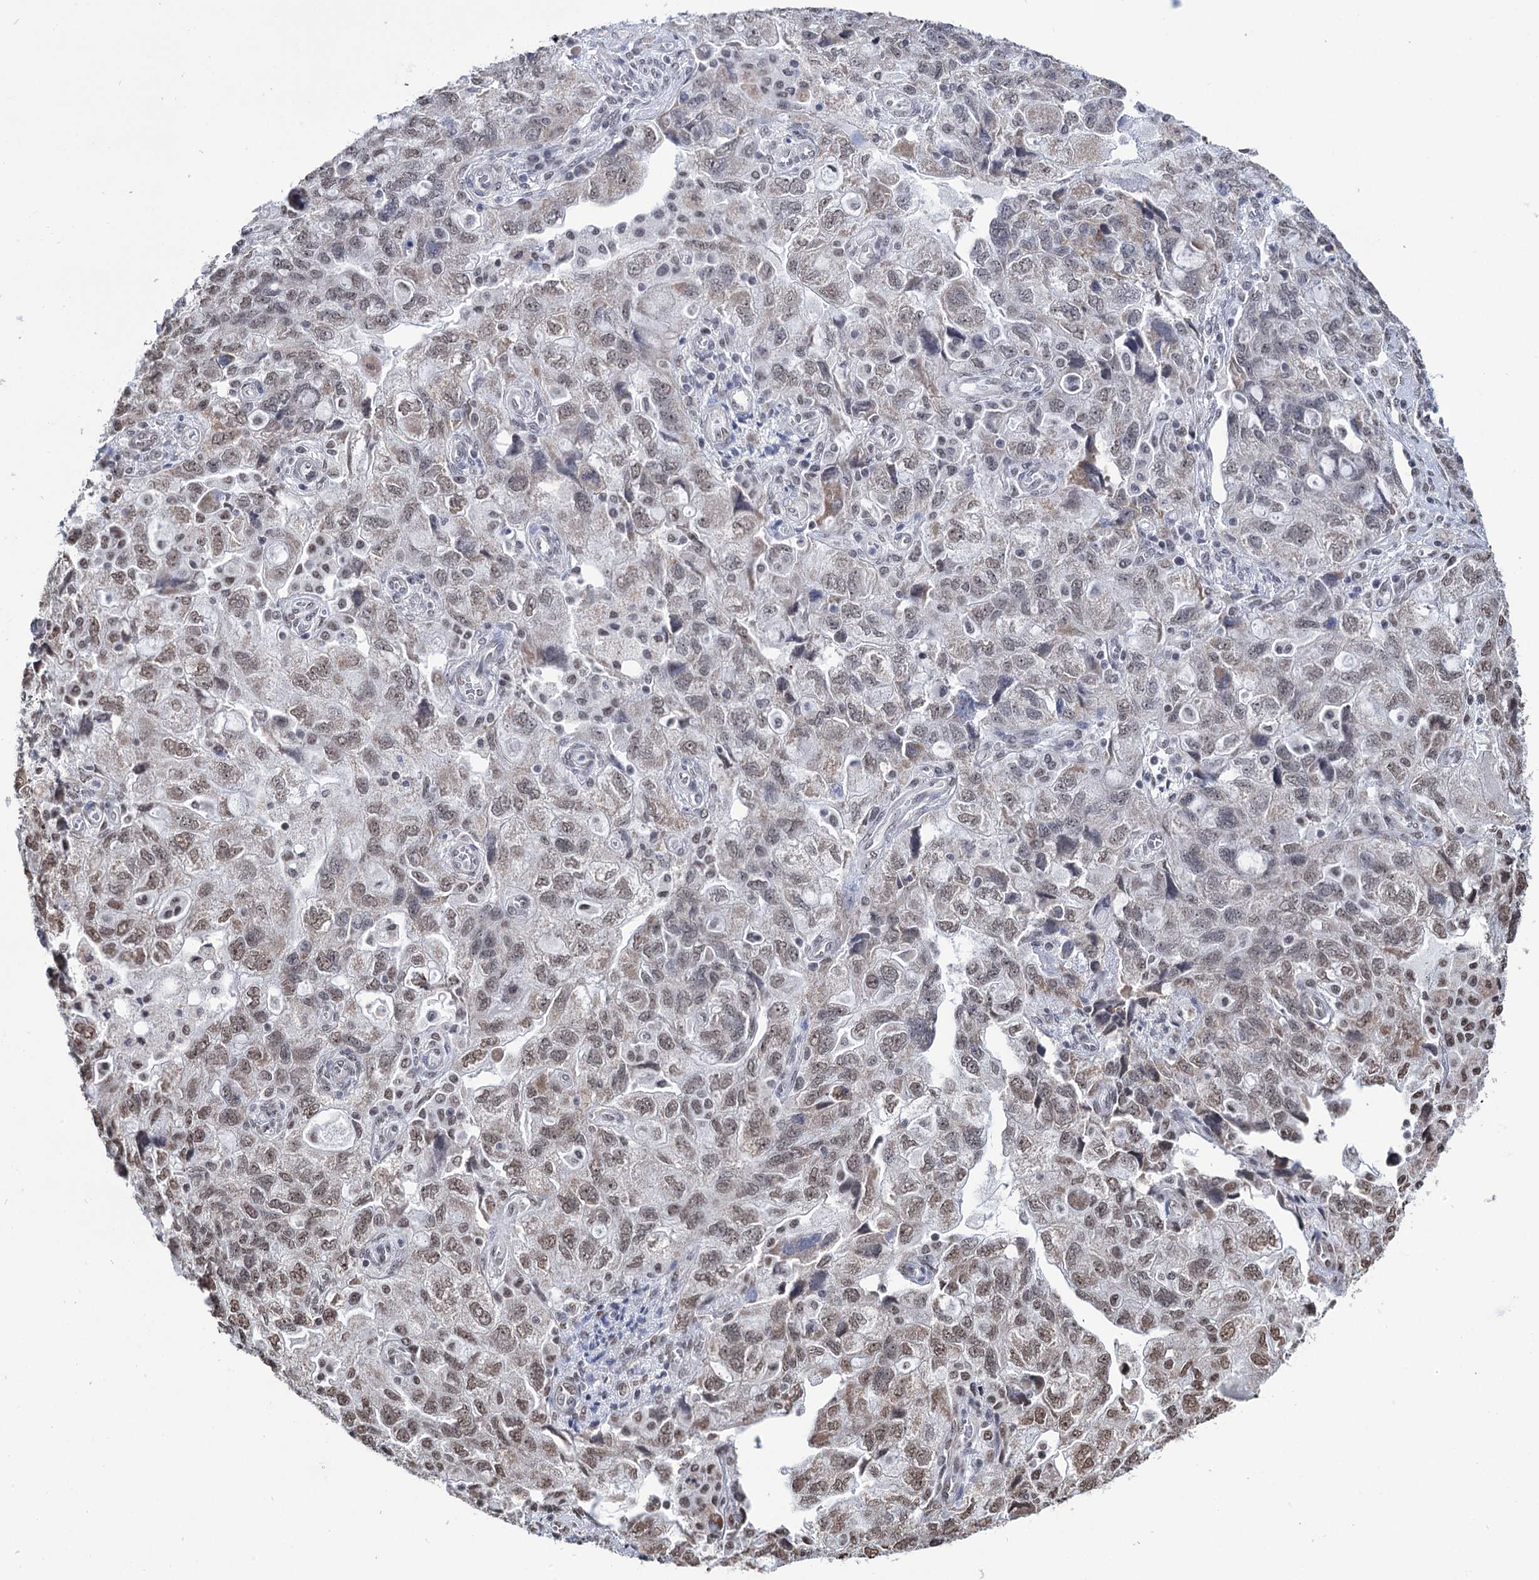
{"staining": {"intensity": "moderate", "quantity": "25%-75%", "location": "nuclear"}, "tissue": "ovarian cancer", "cell_type": "Tumor cells", "image_type": "cancer", "snomed": [{"axis": "morphology", "description": "Carcinoma, NOS"}, {"axis": "morphology", "description": "Cystadenocarcinoma, serous, NOS"}, {"axis": "topography", "description": "Ovary"}], "caption": "IHC photomicrograph of neoplastic tissue: human serous cystadenocarcinoma (ovarian) stained using IHC demonstrates medium levels of moderate protein expression localized specifically in the nuclear of tumor cells, appearing as a nuclear brown color.", "gene": "ABHD10", "patient": {"sex": "female", "age": 69}}